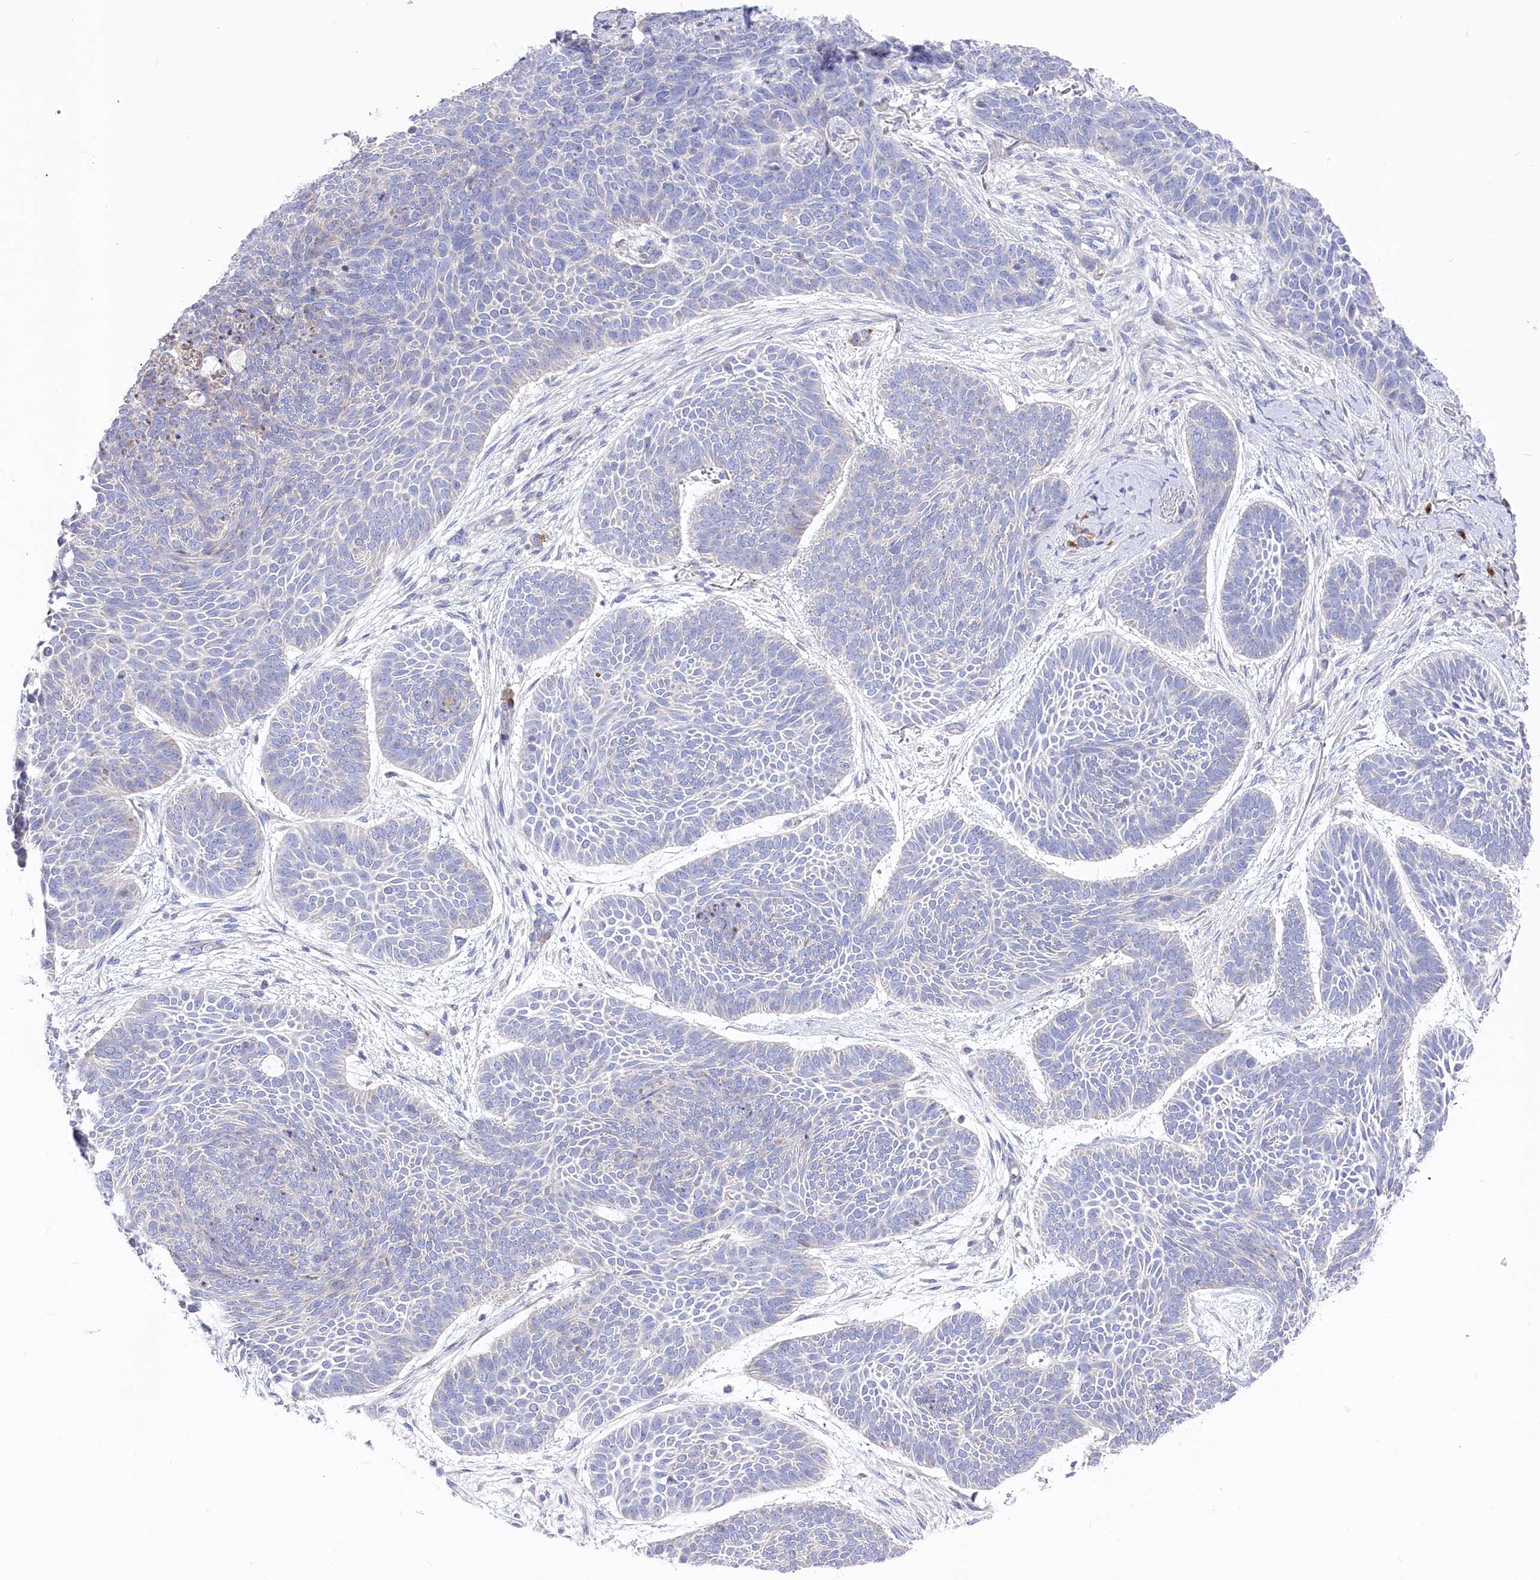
{"staining": {"intensity": "negative", "quantity": "none", "location": "none"}, "tissue": "skin cancer", "cell_type": "Tumor cells", "image_type": "cancer", "snomed": [{"axis": "morphology", "description": "Basal cell carcinoma"}, {"axis": "topography", "description": "Skin"}], "caption": "IHC photomicrograph of human basal cell carcinoma (skin) stained for a protein (brown), which reveals no expression in tumor cells. Nuclei are stained in blue.", "gene": "POGLUT1", "patient": {"sex": "male", "age": 85}}